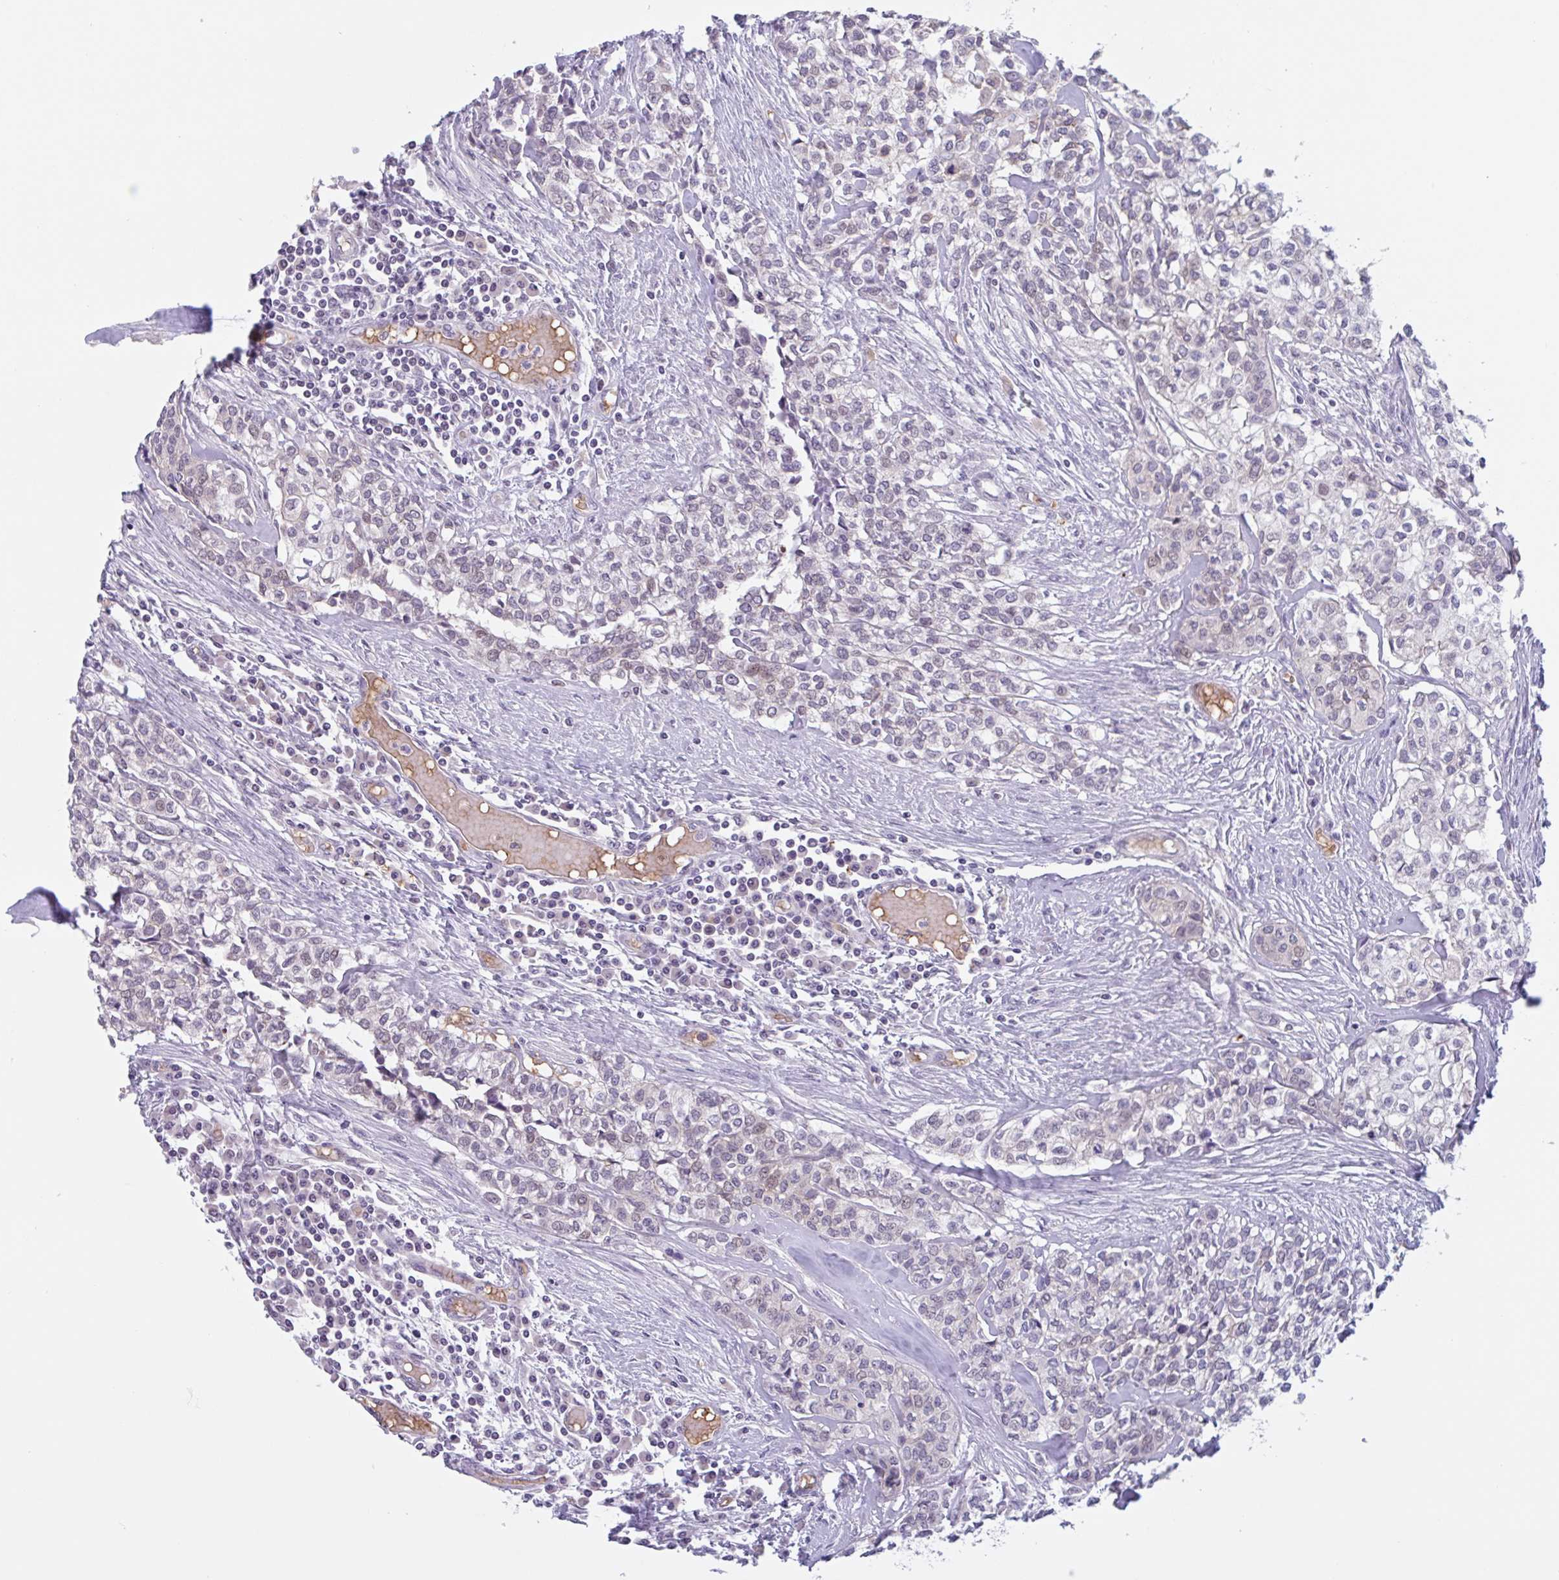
{"staining": {"intensity": "weak", "quantity": "25%-75%", "location": "nuclear"}, "tissue": "head and neck cancer", "cell_type": "Tumor cells", "image_type": "cancer", "snomed": [{"axis": "morphology", "description": "Adenocarcinoma, NOS"}, {"axis": "topography", "description": "Head-Neck"}], "caption": "This histopathology image displays immunohistochemistry staining of head and neck cancer, with low weak nuclear staining in approximately 25%-75% of tumor cells.", "gene": "RHAG", "patient": {"sex": "male", "age": 81}}